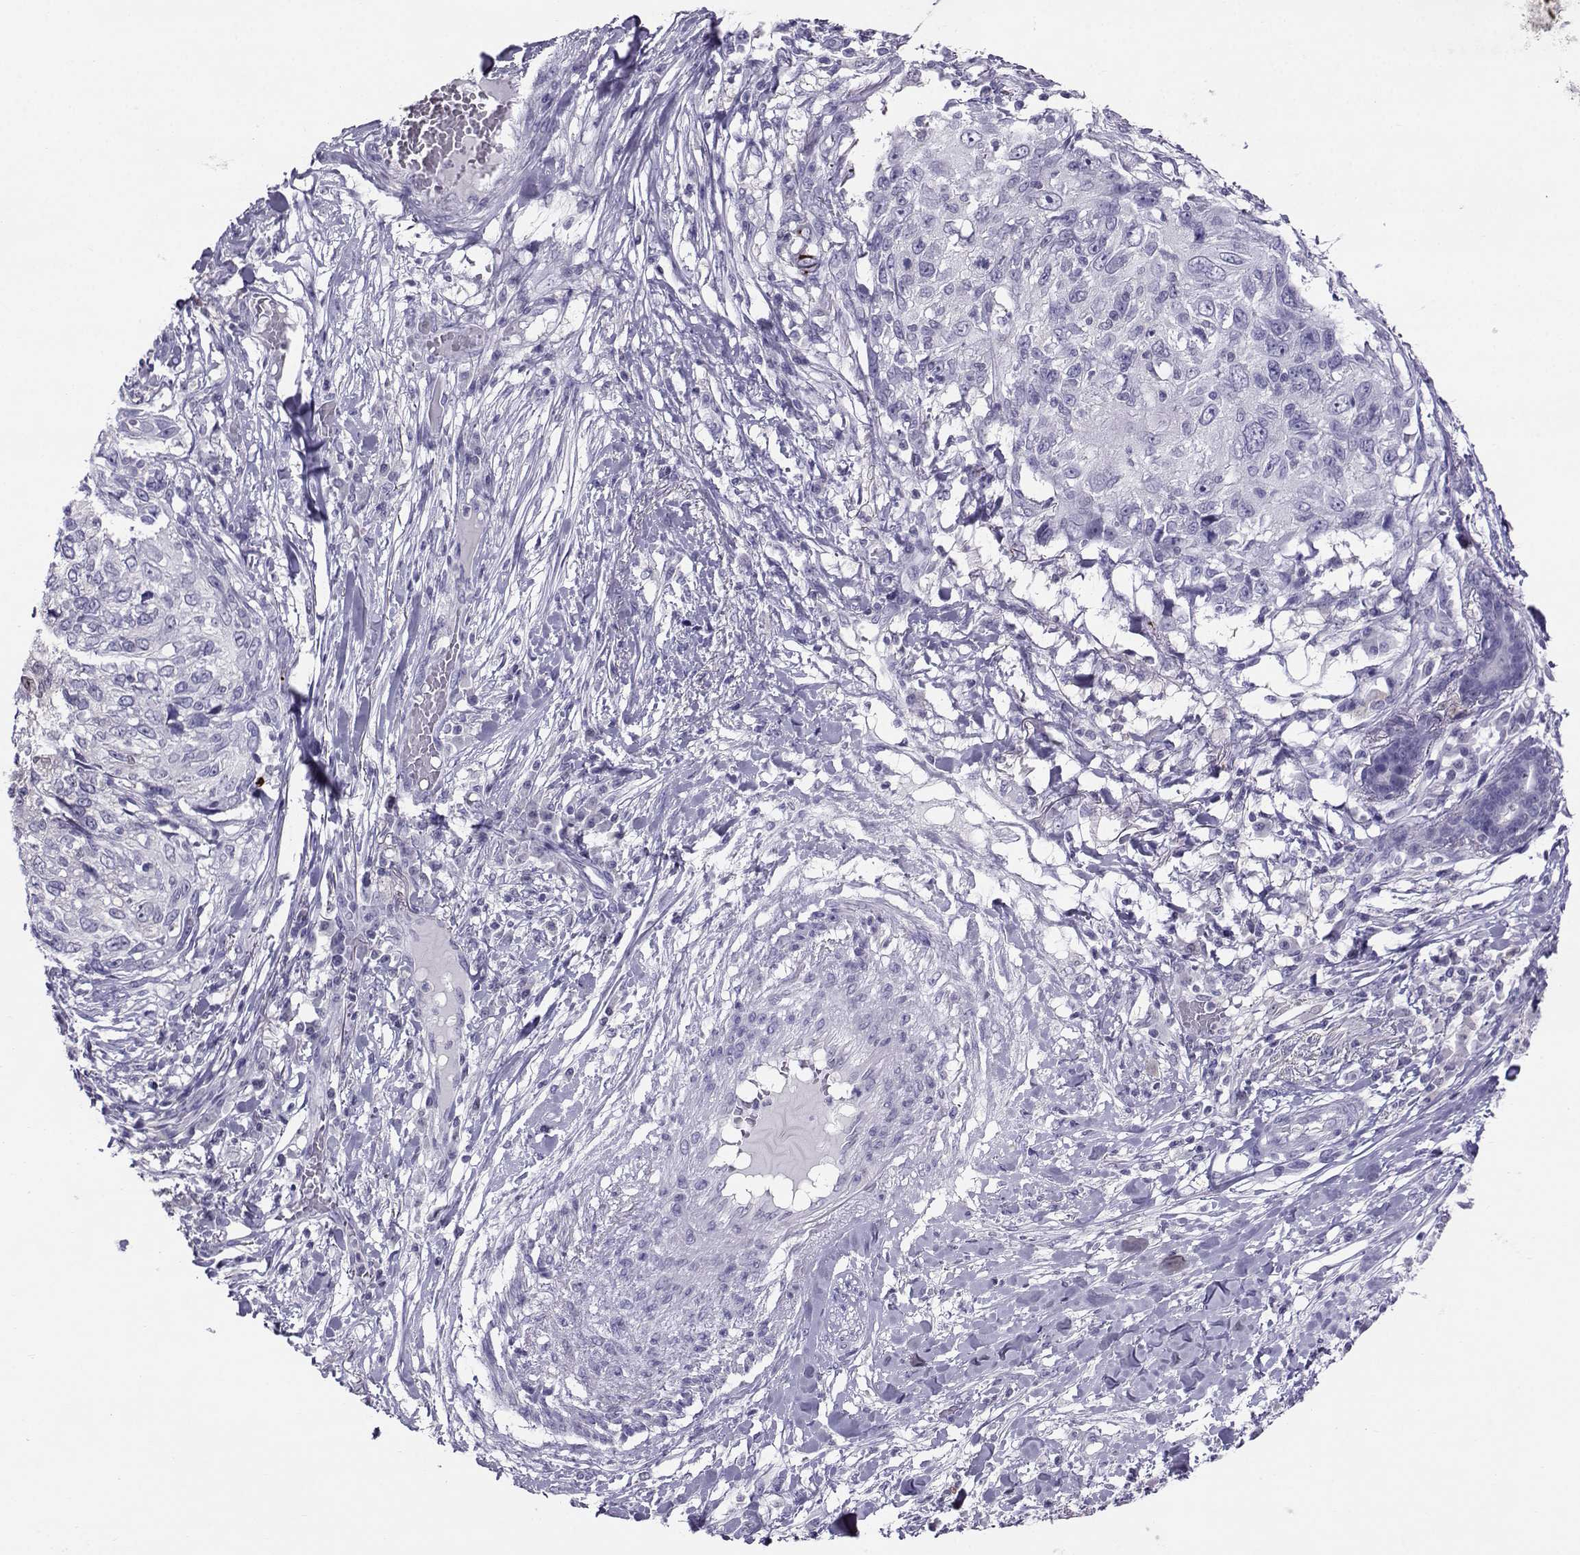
{"staining": {"intensity": "negative", "quantity": "none", "location": "none"}, "tissue": "skin cancer", "cell_type": "Tumor cells", "image_type": "cancer", "snomed": [{"axis": "morphology", "description": "Squamous cell carcinoma, NOS"}, {"axis": "topography", "description": "Skin"}], "caption": "Human squamous cell carcinoma (skin) stained for a protein using immunohistochemistry shows no positivity in tumor cells.", "gene": "PGK1", "patient": {"sex": "male", "age": 92}}